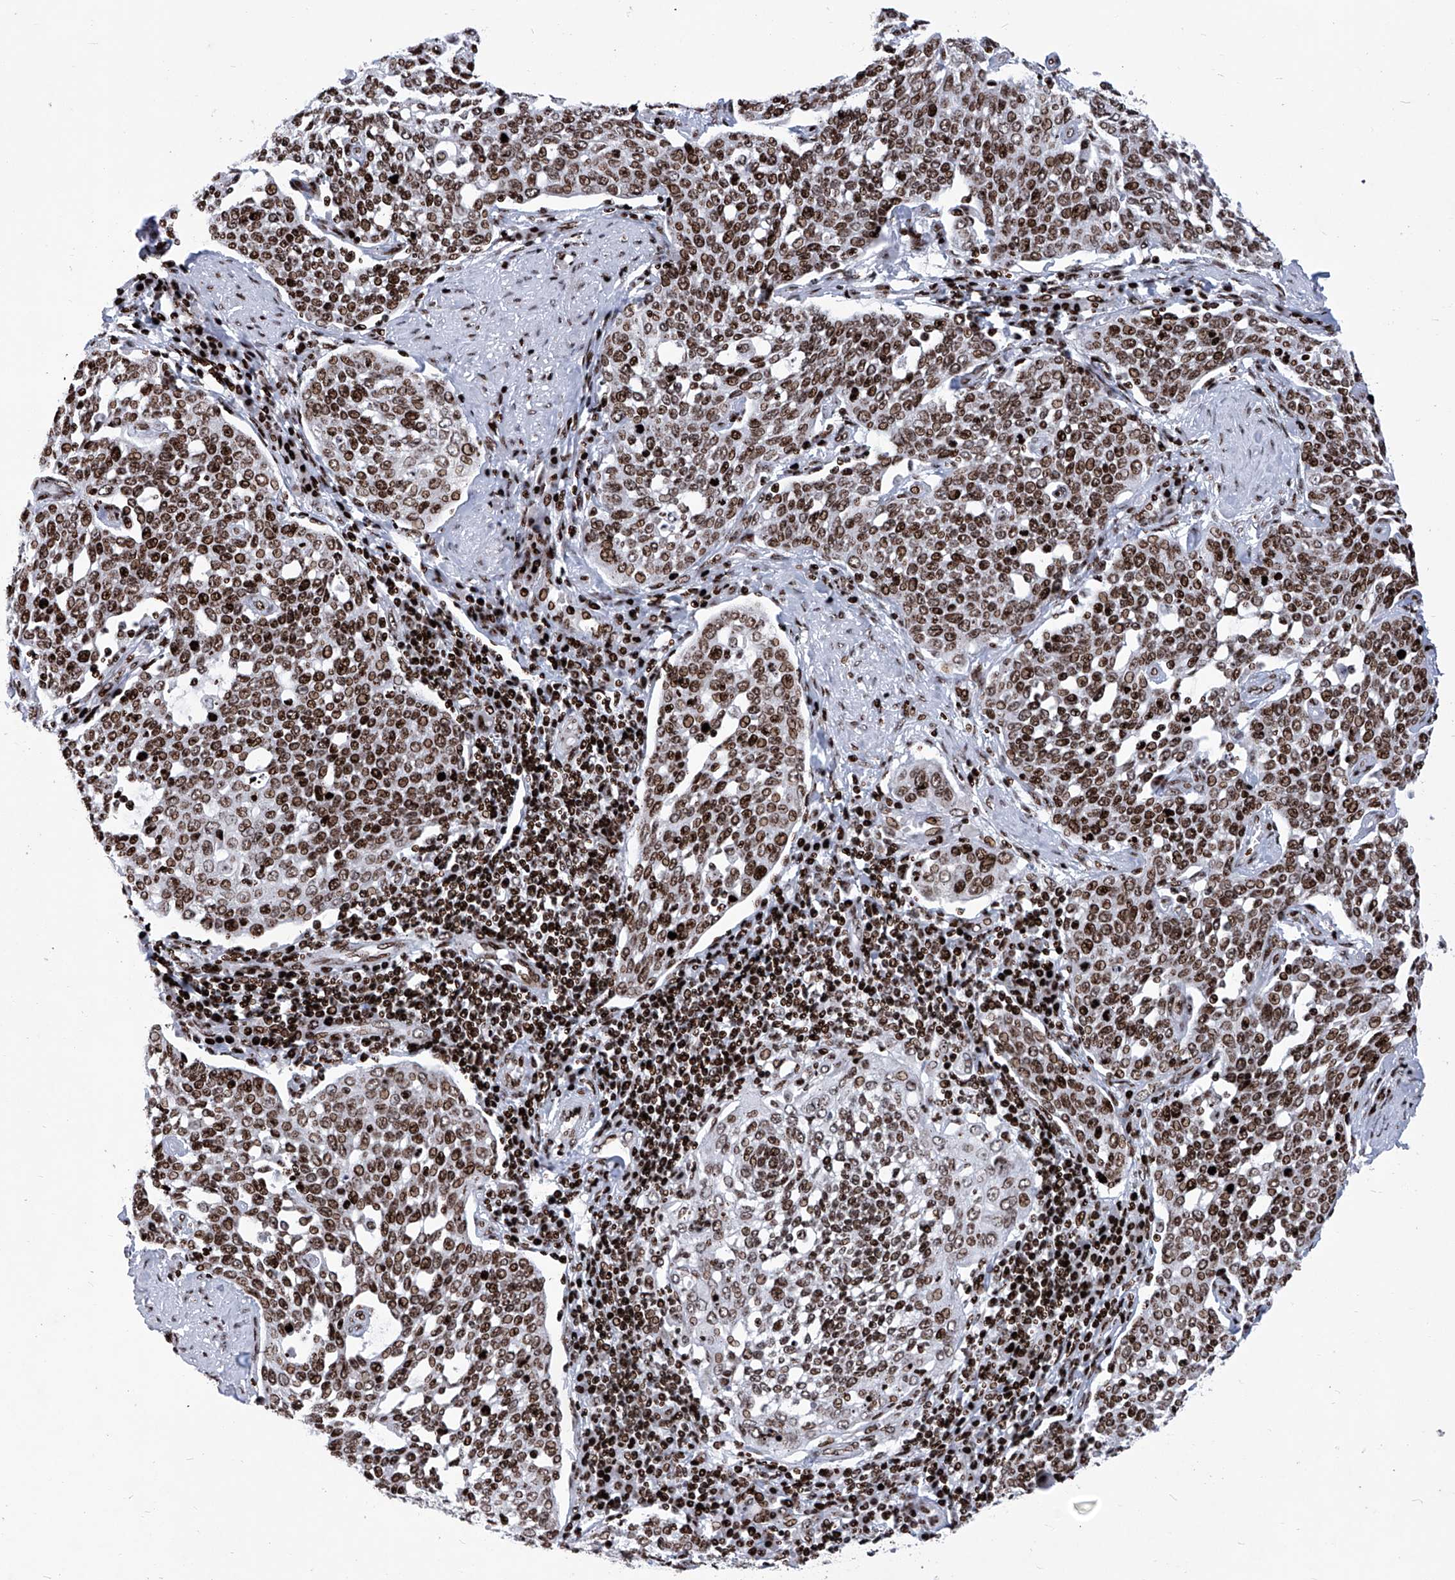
{"staining": {"intensity": "moderate", "quantity": ">75%", "location": "nuclear"}, "tissue": "cervical cancer", "cell_type": "Tumor cells", "image_type": "cancer", "snomed": [{"axis": "morphology", "description": "Squamous cell carcinoma, NOS"}, {"axis": "topography", "description": "Cervix"}], "caption": "Immunohistochemistry image of neoplastic tissue: squamous cell carcinoma (cervical) stained using immunohistochemistry (IHC) exhibits medium levels of moderate protein expression localized specifically in the nuclear of tumor cells, appearing as a nuclear brown color.", "gene": "HEY2", "patient": {"sex": "female", "age": 34}}